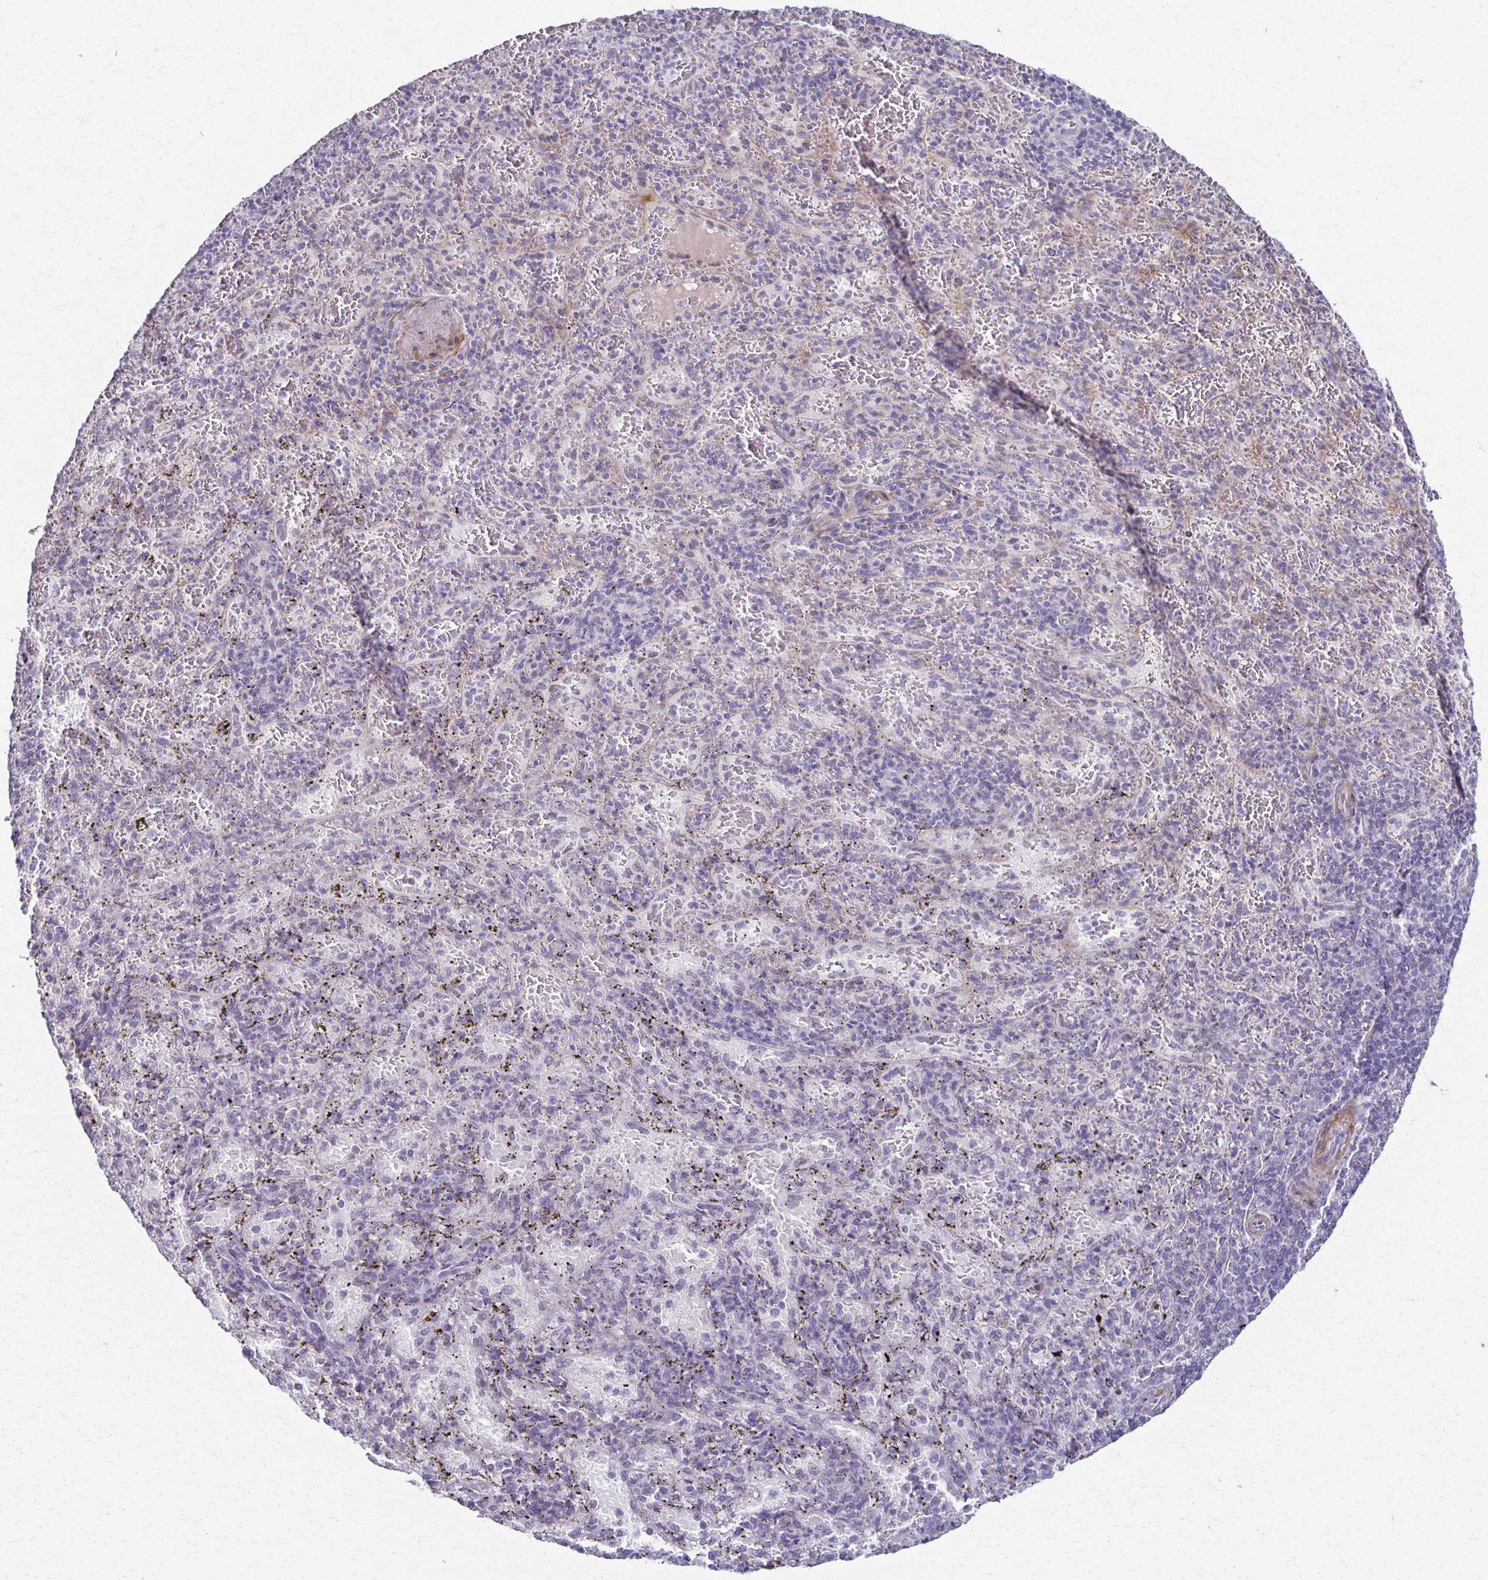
{"staining": {"intensity": "negative", "quantity": "none", "location": "none"}, "tissue": "spleen", "cell_type": "Cells in red pulp", "image_type": "normal", "snomed": [{"axis": "morphology", "description": "Normal tissue, NOS"}, {"axis": "topography", "description": "Spleen"}], "caption": "Human spleen stained for a protein using IHC reveals no positivity in cells in red pulp.", "gene": "FOXO4", "patient": {"sex": "male", "age": 57}}